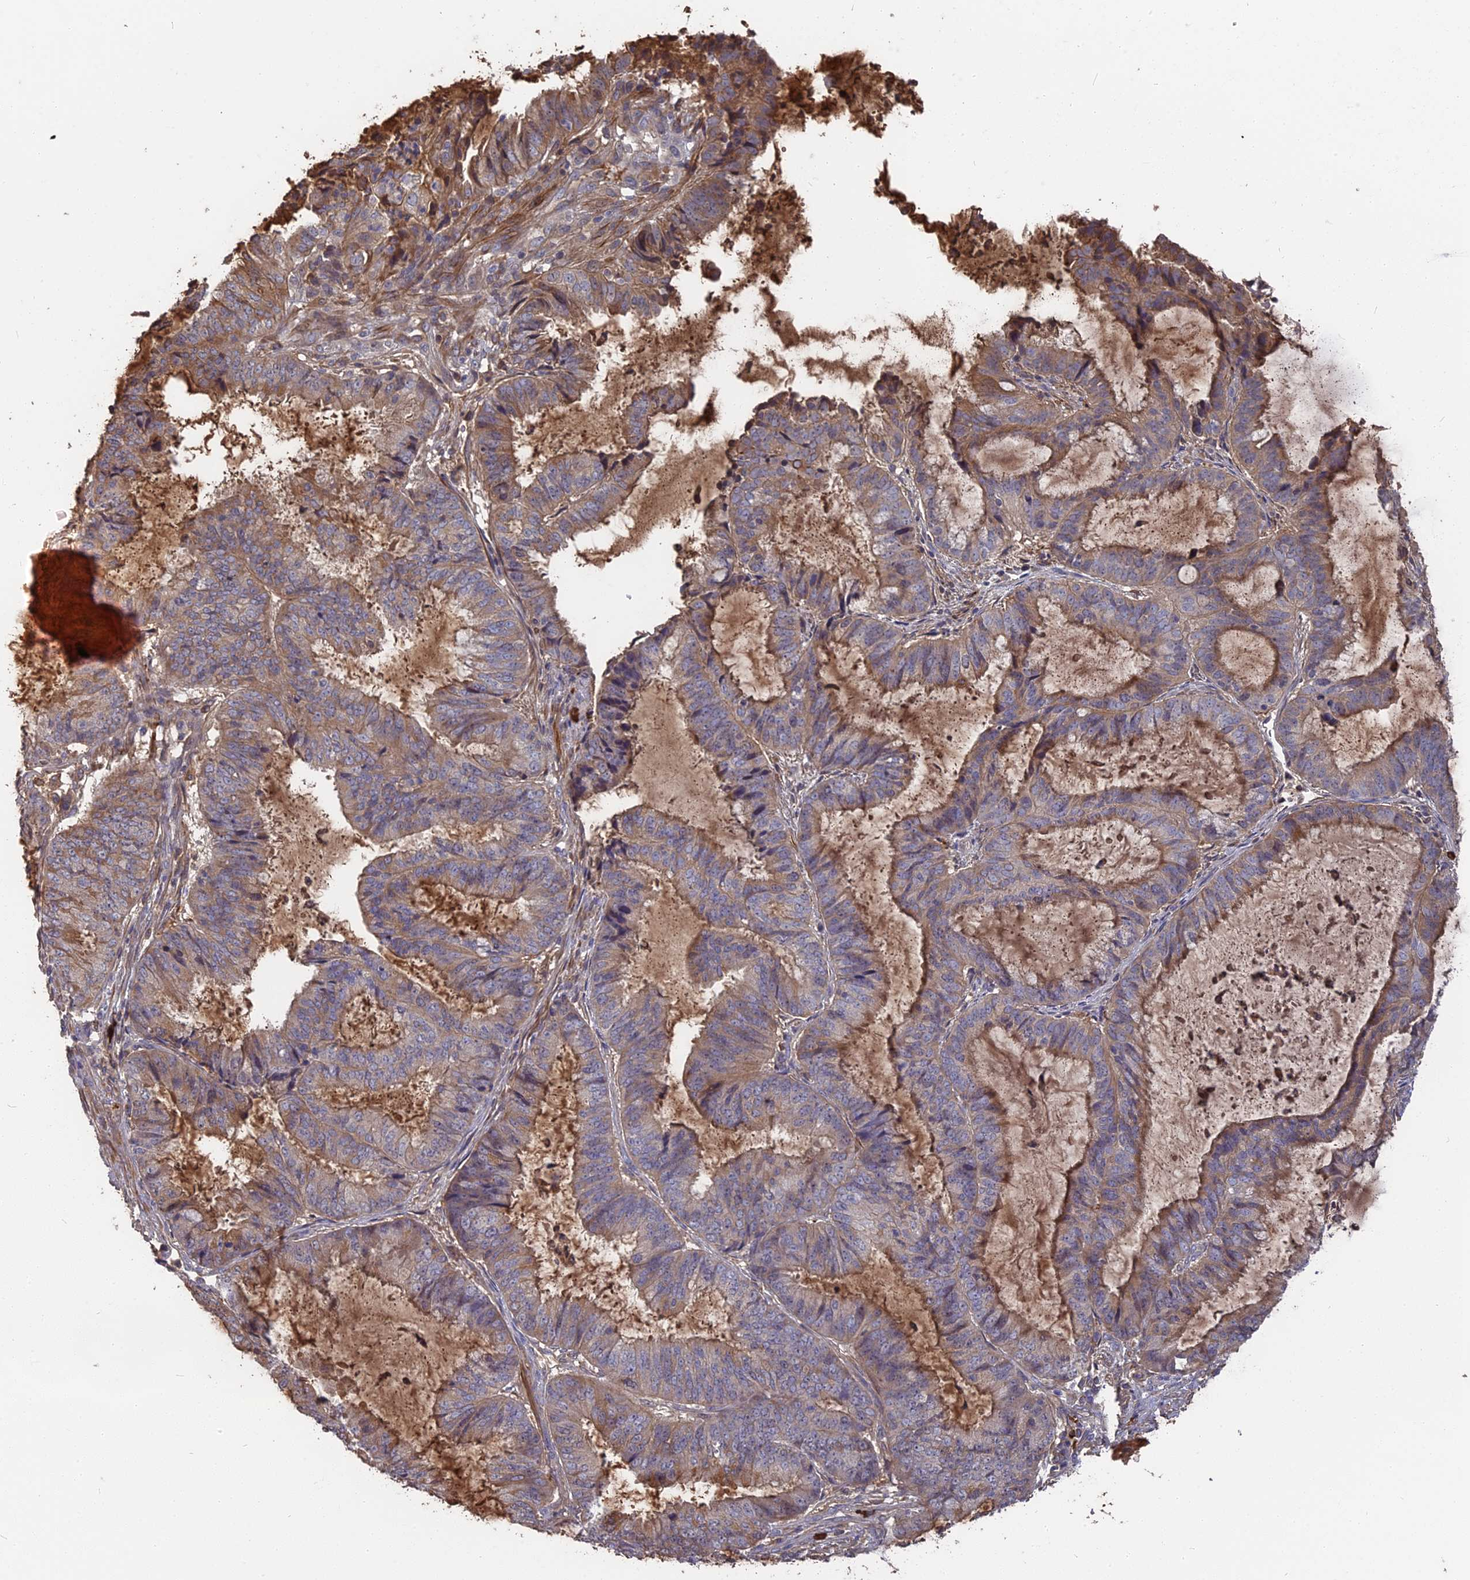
{"staining": {"intensity": "weak", "quantity": "25%-75%", "location": "cytoplasmic/membranous"}, "tissue": "endometrial cancer", "cell_type": "Tumor cells", "image_type": "cancer", "snomed": [{"axis": "morphology", "description": "Adenocarcinoma, NOS"}, {"axis": "topography", "description": "Endometrium"}], "caption": "The photomicrograph displays staining of endometrial cancer (adenocarcinoma), revealing weak cytoplasmic/membranous protein expression (brown color) within tumor cells.", "gene": "ERMAP", "patient": {"sex": "female", "age": 51}}